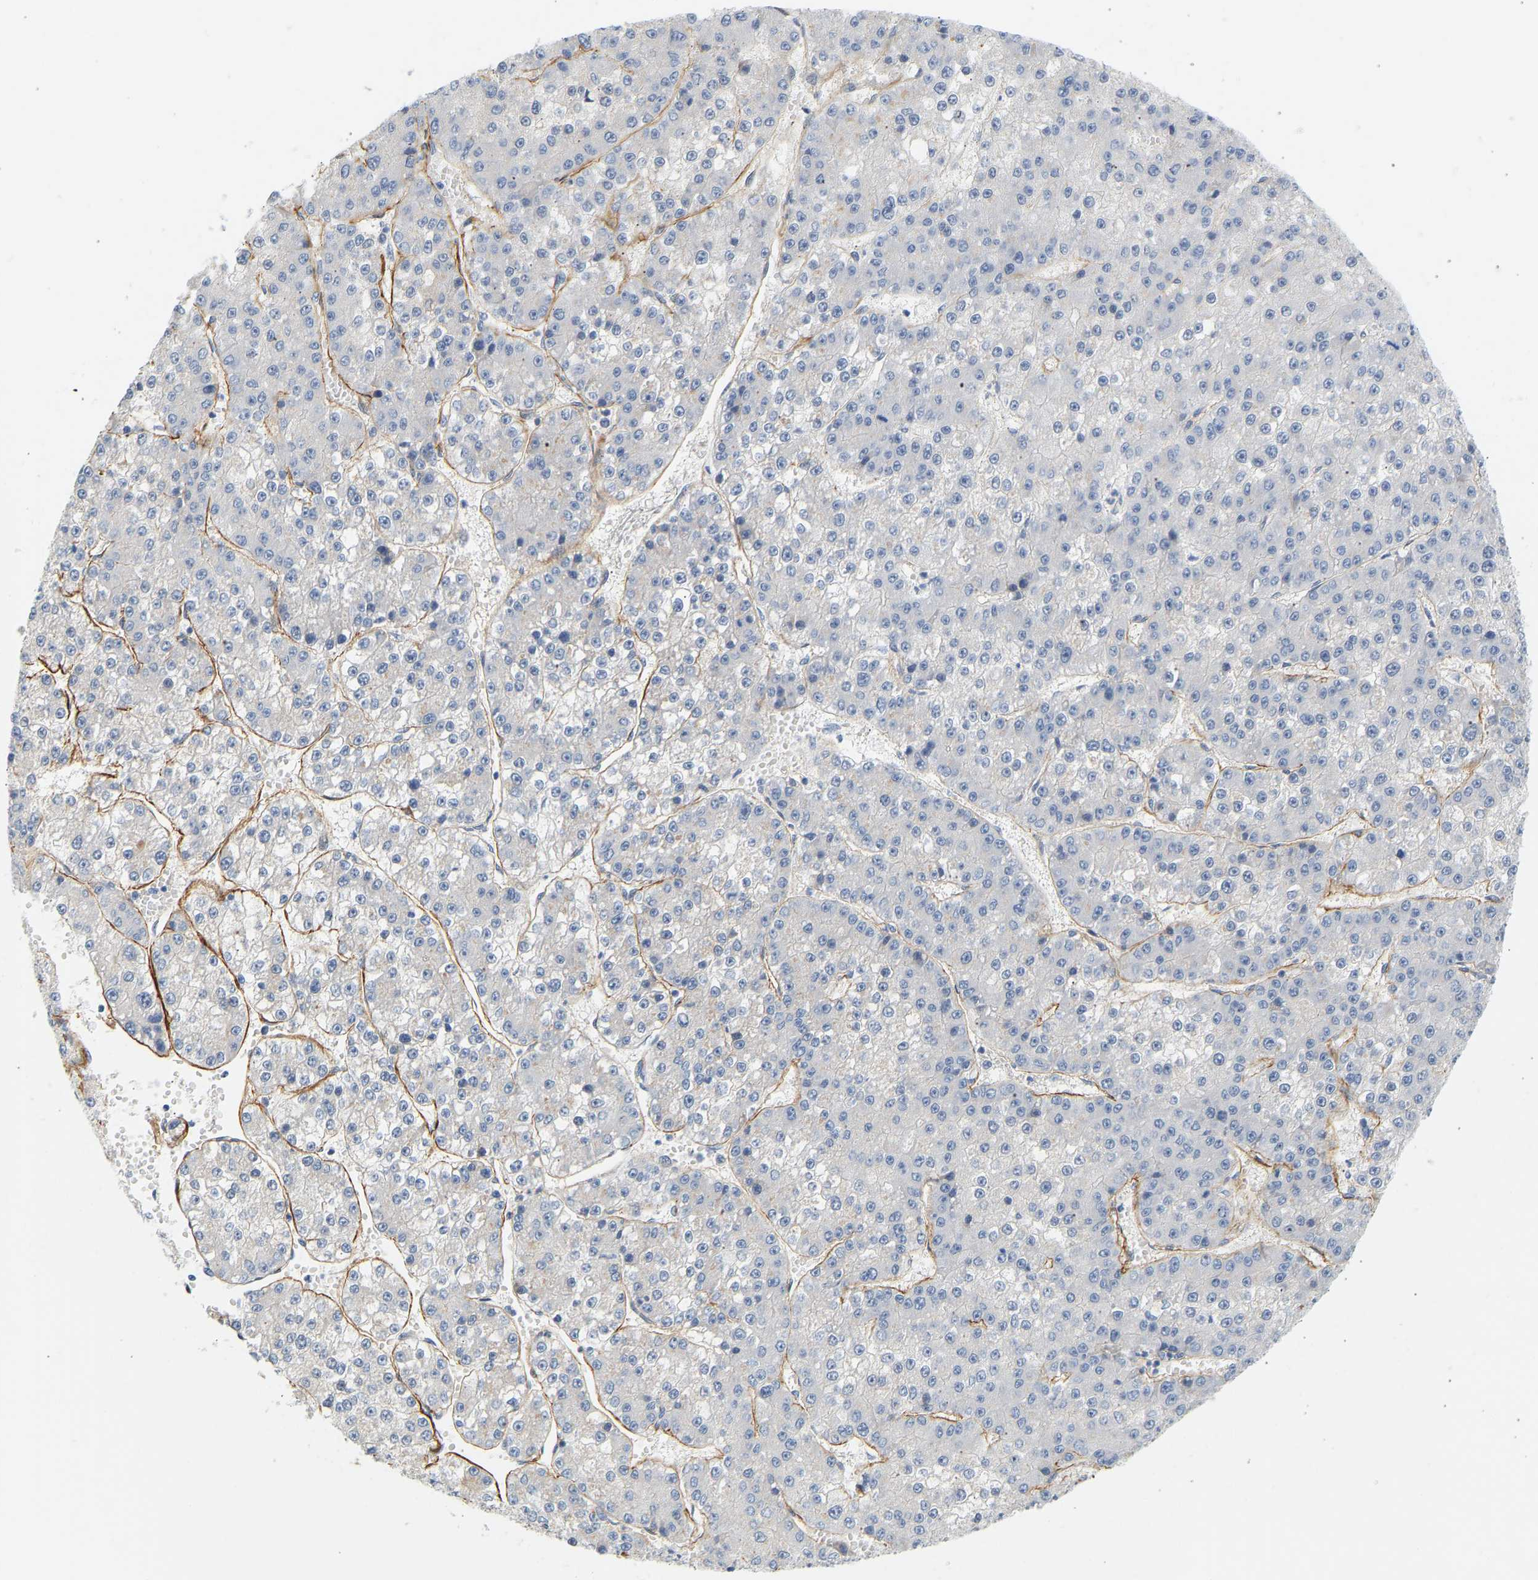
{"staining": {"intensity": "negative", "quantity": "none", "location": "none"}, "tissue": "liver cancer", "cell_type": "Tumor cells", "image_type": "cancer", "snomed": [{"axis": "morphology", "description": "Carcinoma, Hepatocellular, NOS"}, {"axis": "topography", "description": "Liver"}], "caption": "This is an IHC photomicrograph of human liver cancer. There is no positivity in tumor cells.", "gene": "SLC30A7", "patient": {"sex": "female", "age": 73}}